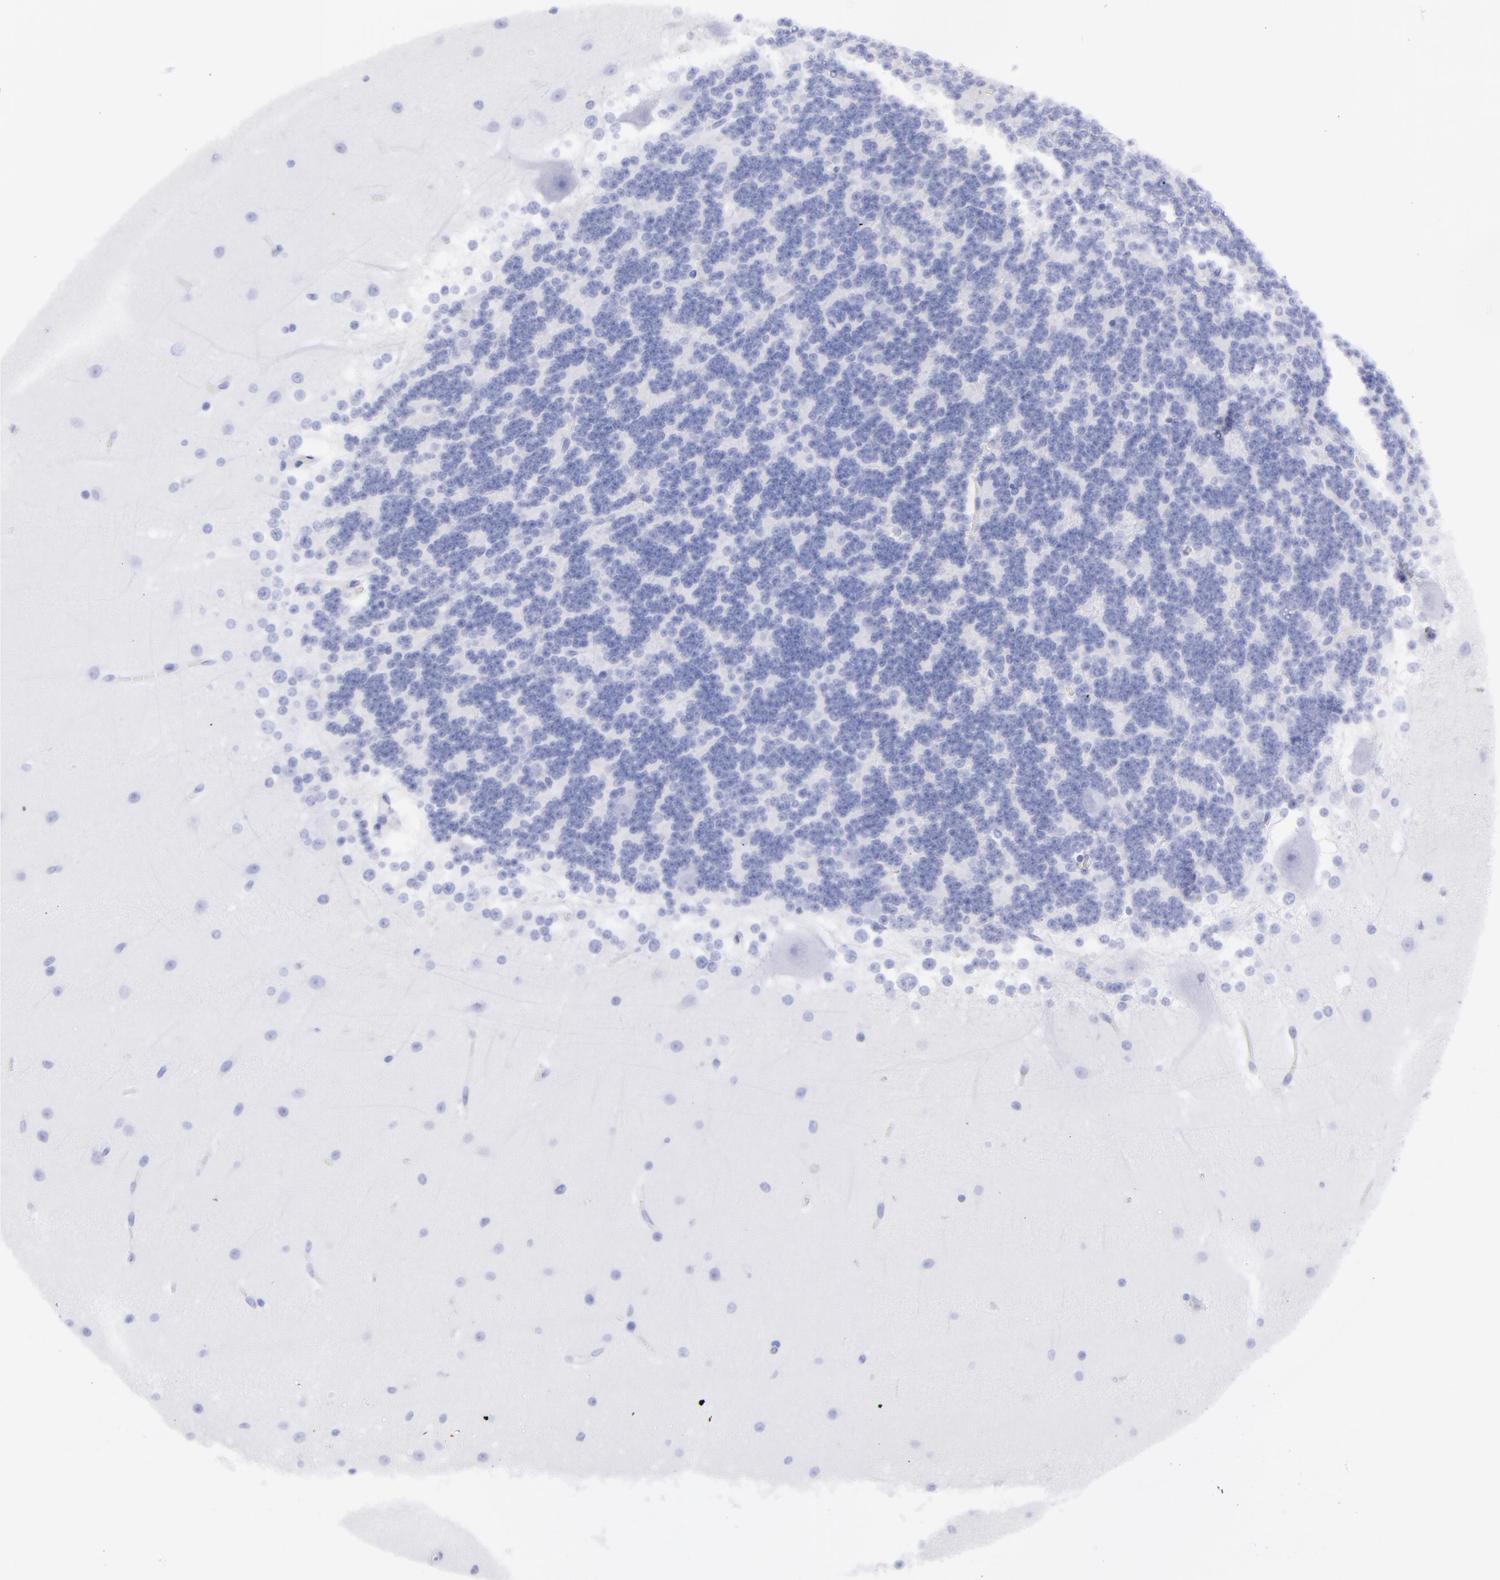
{"staining": {"intensity": "weak", "quantity": "<25%", "location": "nuclear"}, "tissue": "cerebellum", "cell_type": "Cells in granular layer", "image_type": "normal", "snomed": [{"axis": "morphology", "description": "Normal tissue, NOS"}, {"axis": "topography", "description": "Cerebellum"}], "caption": "Immunohistochemistry (IHC) of normal human cerebellum exhibits no staining in cells in granular layer.", "gene": "MAP2K7", "patient": {"sex": "female", "age": 19}}